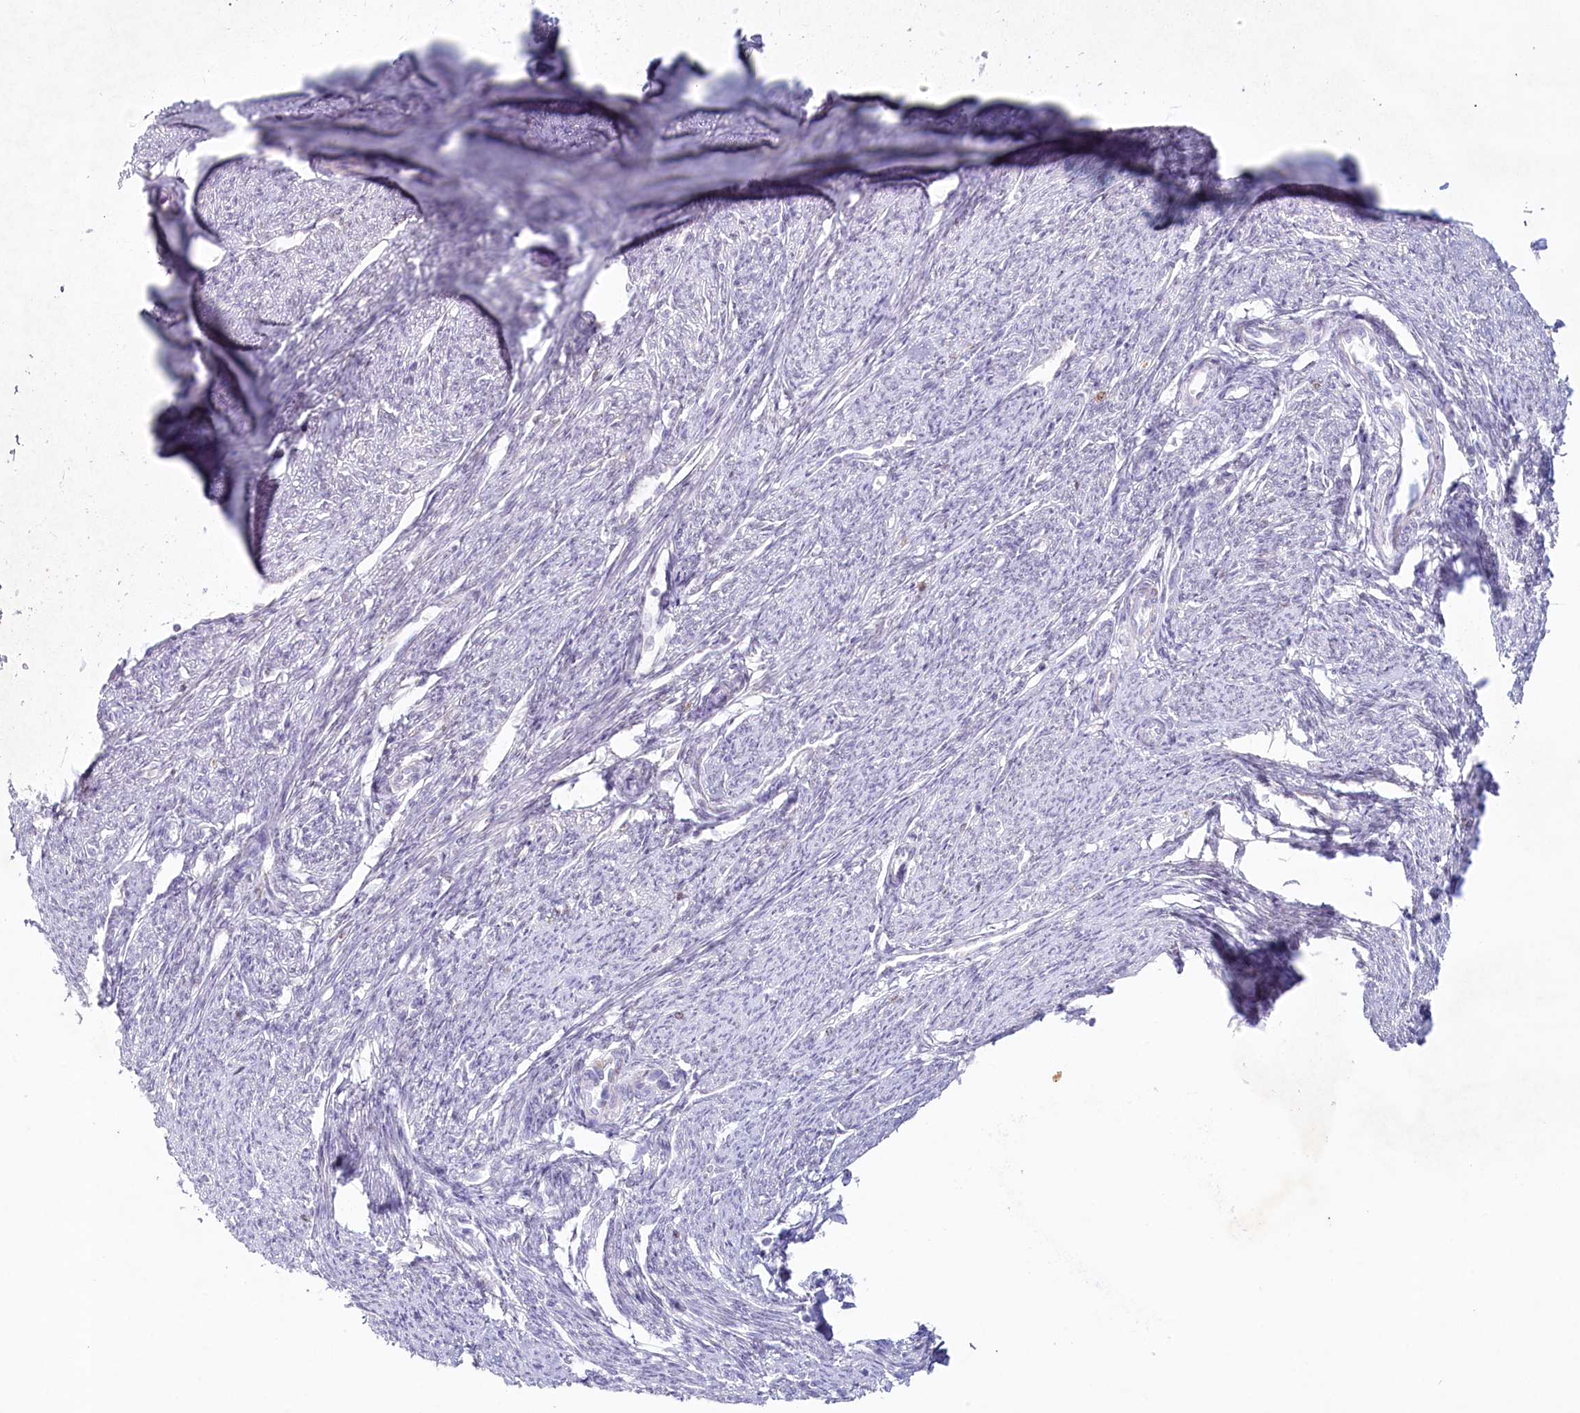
{"staining": {"intensity": "negative", "quantity": "none", "location": "none"}, "tissue": "smooth muscle", "cell_type": "Smooth muscle cells", "image_type": "normal", "snomed": [{"axis": "morphology", "description": "Normal tissue, NOS"}, {"axis": "topography", "description": "Smooth muscle"}, {"axis": "topography", "description": "Uterus"}], "caption": "This is a micrograph of IHC staining of benign smooth muscle, which shows no staining in smooth muscle cells.", "gene": "PSAPL1", "patient": {"sex": "female", "age": 59}}